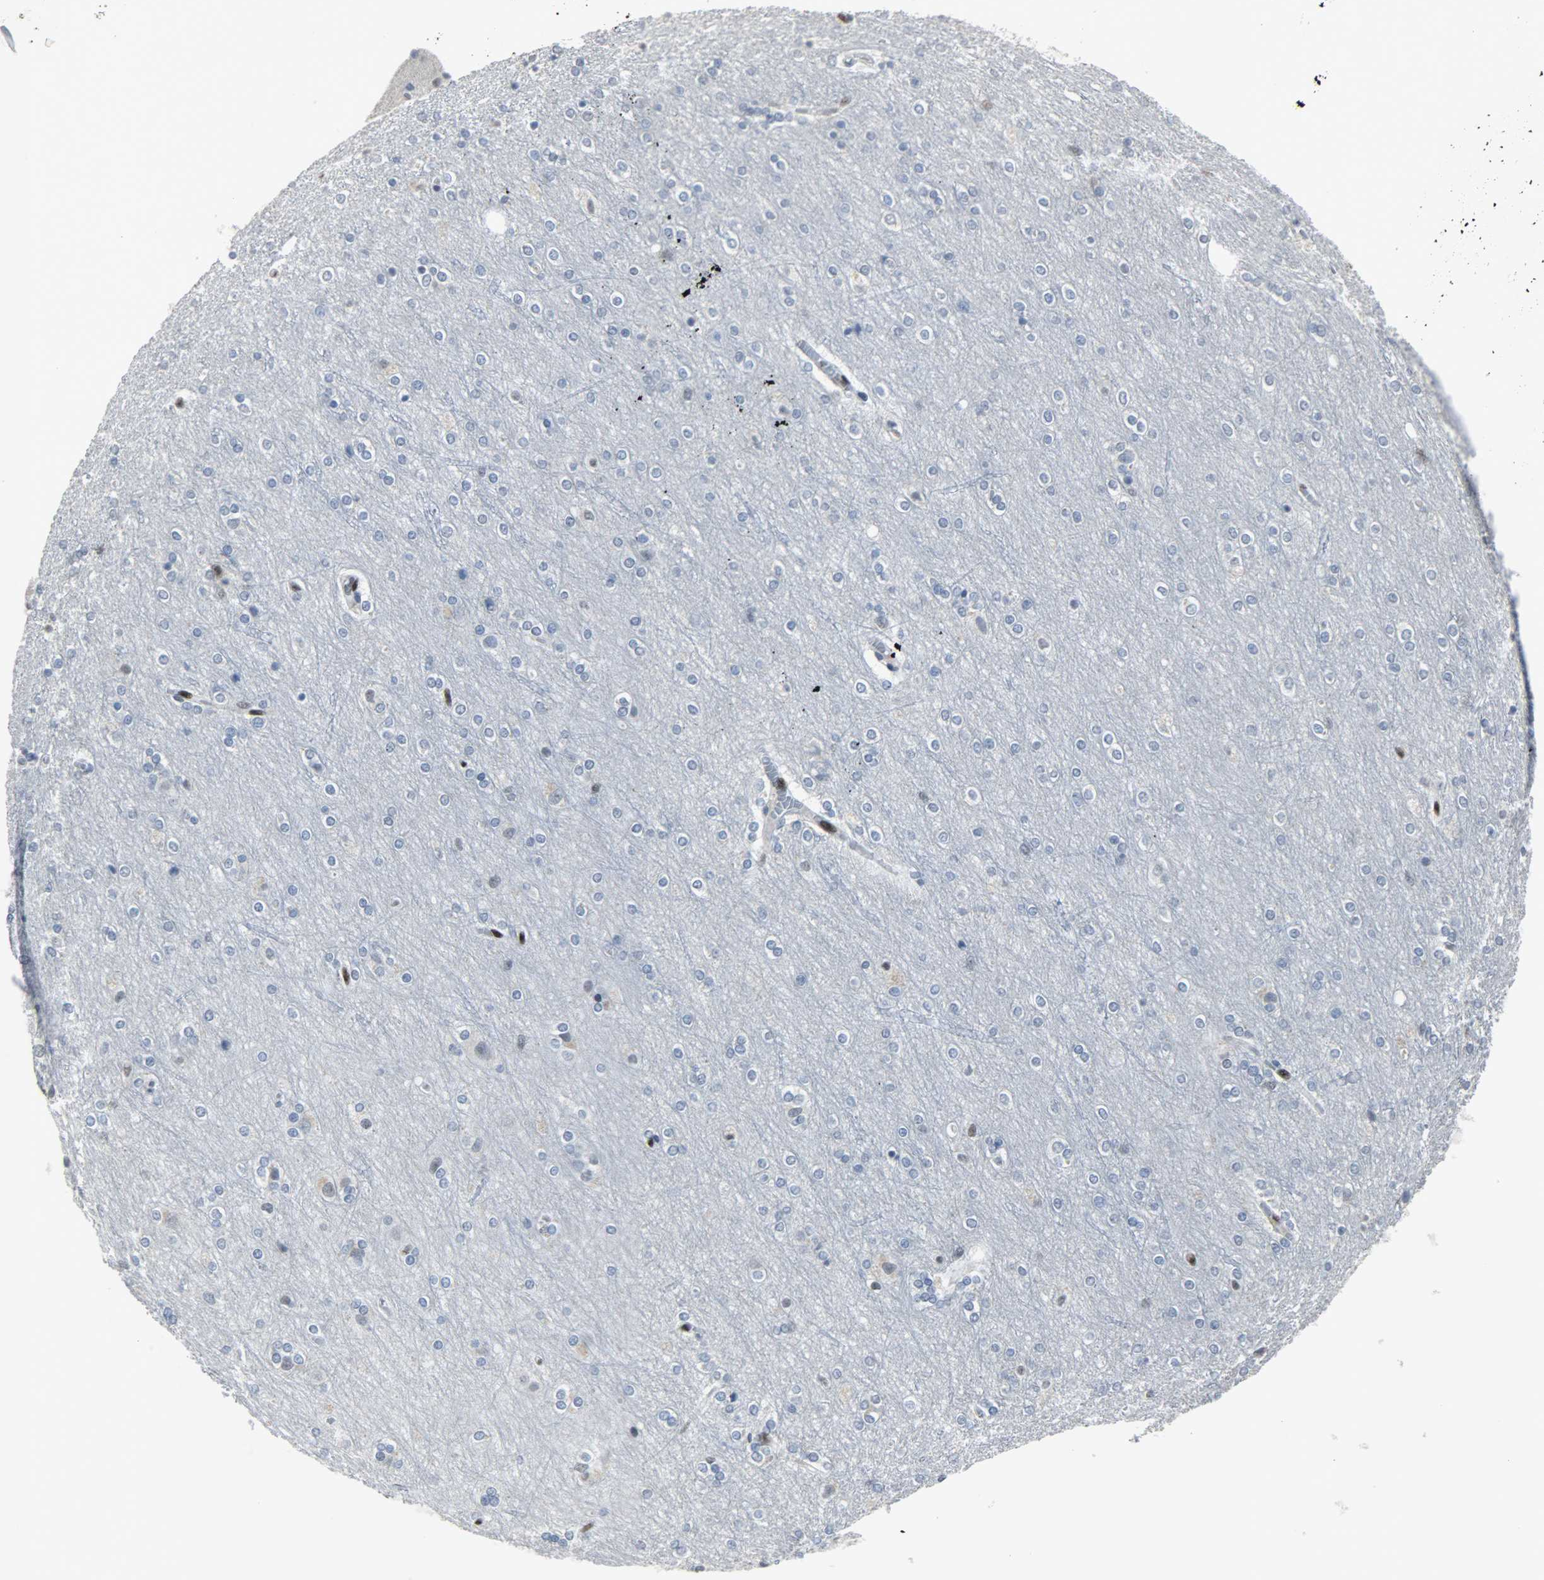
{"staining": {"intensity": "weak", "quantity": "25%-75%", "location": "nuclear"}, "tissue": "cerebral cortex", "cell_type": "Endothelial cells", "image_type": "normal", "snomed": [{"axis": "morphology", "description": "Normal tissue, NOS"}, {"axis": "topography", "description": "Cerebral cortex"}], "caption": "Cerebral cortex stained with a brown dye exhibits weak nuclear positive expression in approximately 25%-75% of endothelial cells.", "gene": "PPARG", "patient": {"sex": "female", "age": 54}}